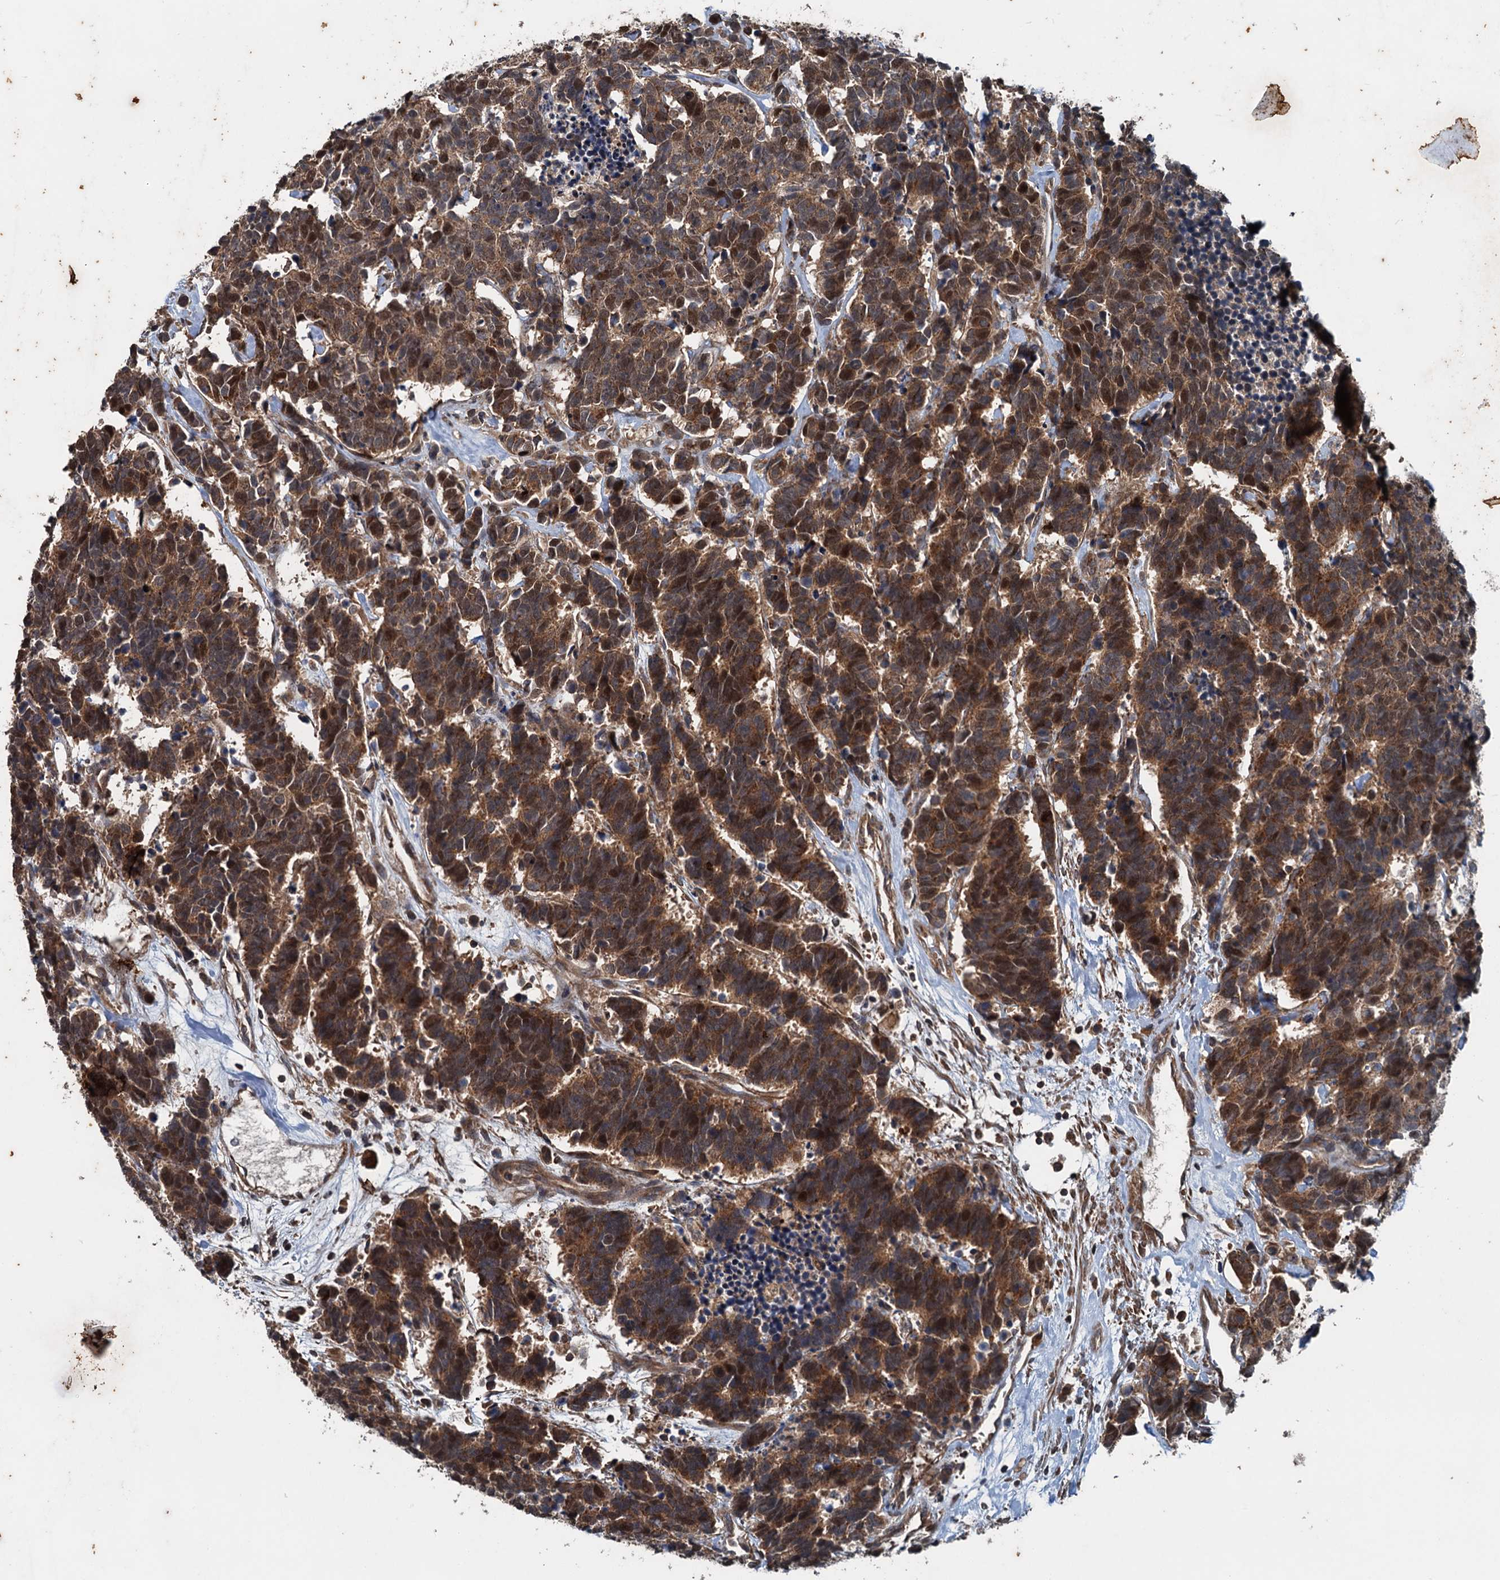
{"staining": {"intensity": "strong", "quantity": ">75%", "location": "cytoplasmic/membranous"}, "tissue": "carcinoid", "cell_type": "Tumor cells", "image_type": "cancer", "snomed": [{"axis": "morphology", "description": "Carcinoma, NOS"}, {"axis": "morphology", "description": "Carcinoid, malignant, NOS"}, {"axis": "topography", "description": "Urinary bladder"}], "caption": "Immunohistochemical staining of human carcinoid (malignant) exhibits high levels of strong cytoplasmic/membranous protein expression in about >75% of tumor cells.", "gene": "TEDC1", "patient": {"sex": "male", "age": 57}}